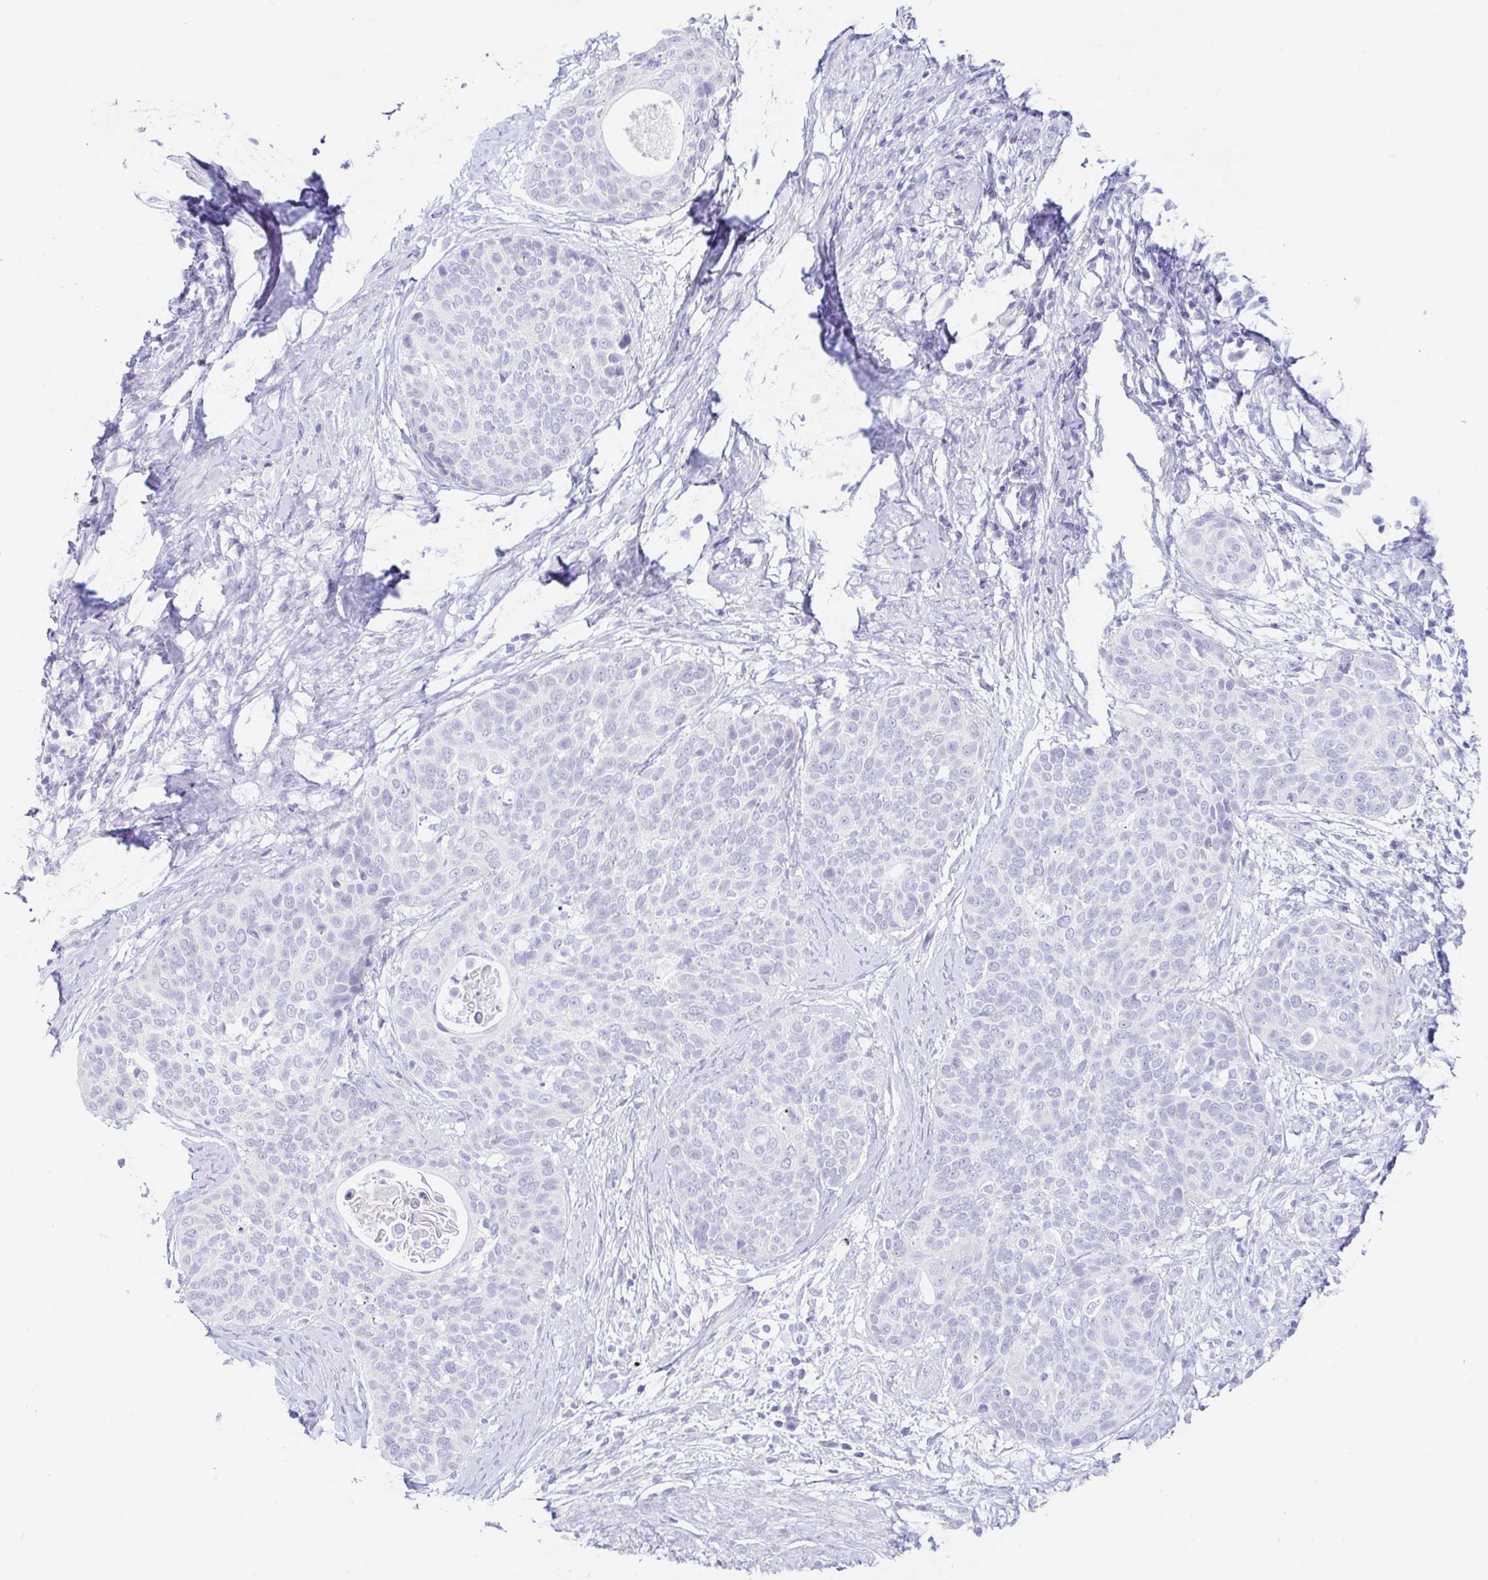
{"staining": {"intensity": "negative", "quantity": "none", "location": "none"}, "tissue": "cervical cancer", "cell_type": "Tumor cells", "image_type": "cancer", "snomed": [{"axis": "morphology", "description": "Squamous cell carcinoma, NOS"}, {"axis": "topography", "description": "Cervix"}], "caption": "A high-resolution photomicrograph shows IHC staining of cervical cancer (squamous cell carcinoma), which exhibits no significant expression in tumor cells.", "gene": "PINLYP", "patient": {"sex": "female", "age": 69}}